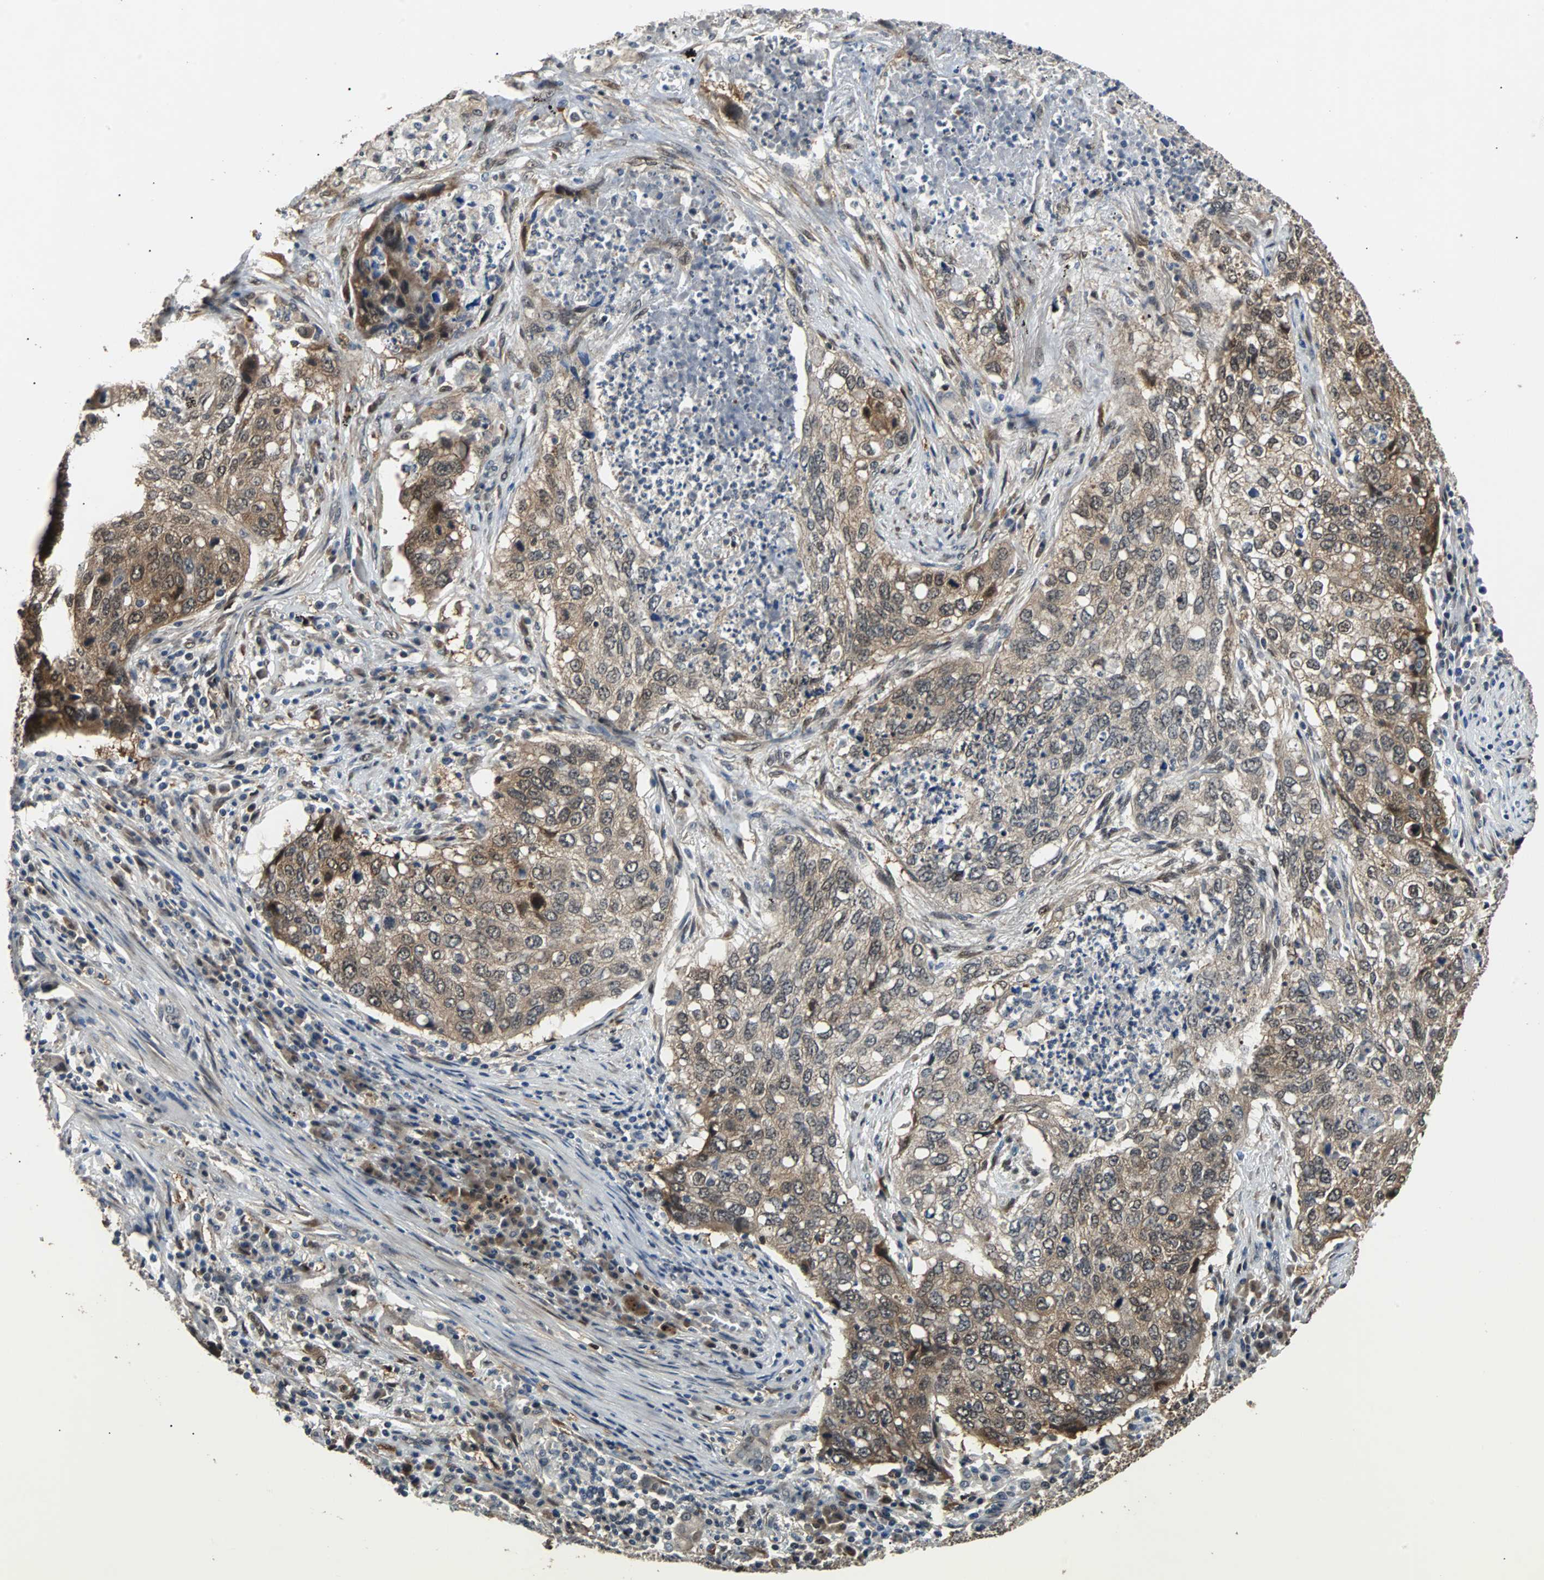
{"staining": {"intensity": "moderate", "quantity": ">75%", "location": "cytoplasmic/membranous"}, "tissue": "lung cancer", "cell_type": "Tumor cells", "image_type": "cancer", "snomed": [{"axis": "morphology", "description": "Squamous cell carcinoma, NOS"}, {"axis": "topography", "description": "Lung"}], "caption": "Immunohistochemical staining of lung squamous cell carcinoma demonstrates moderate cytoplasmic/membranous protein positivity in about >75% of tumor cells.", "gene": "PRDX6", "patient": {"sex": "female", "age": 63}}